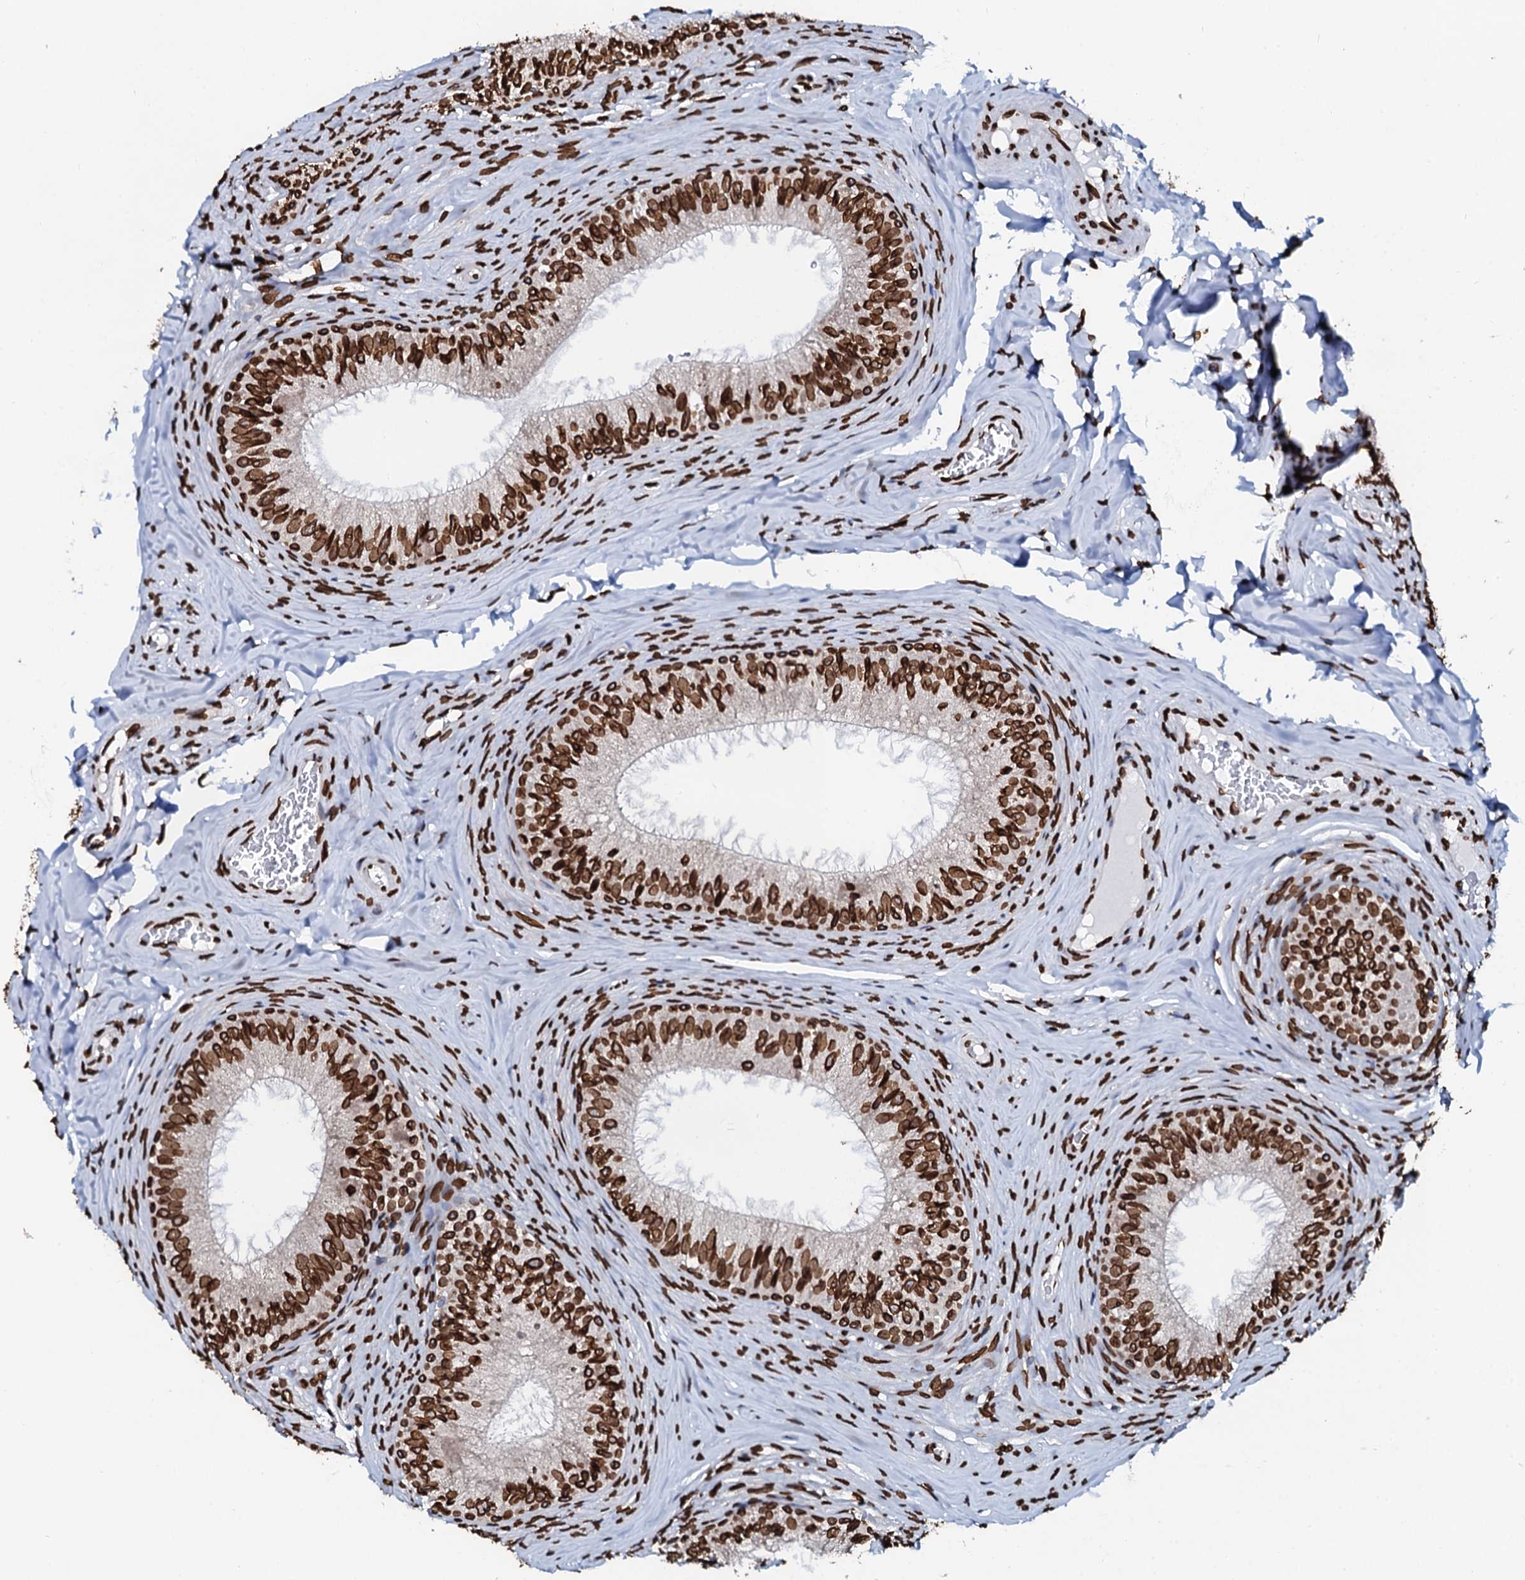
{"staining": {"intensity": "strong", "quantity": ">75%", "location": "nuclear"}, "tissue": "epididymis", "cell_type": "Glandular cells", "image_type": "normal", "snomed": [{"axis": "morphology", "description": "Normal tissue, NOS"}, {"axis": "topography", "description": "Epididymis"}], "caption": "Protein expression analysis of normal human epididymis reveals strong nuclear staining in approximately >75% of glandular cells. (Brightfield microscopy of DAB IHC at high magnification).", "gene": "KATNAL2", "patient": {"sex": "male", "age": 34}}